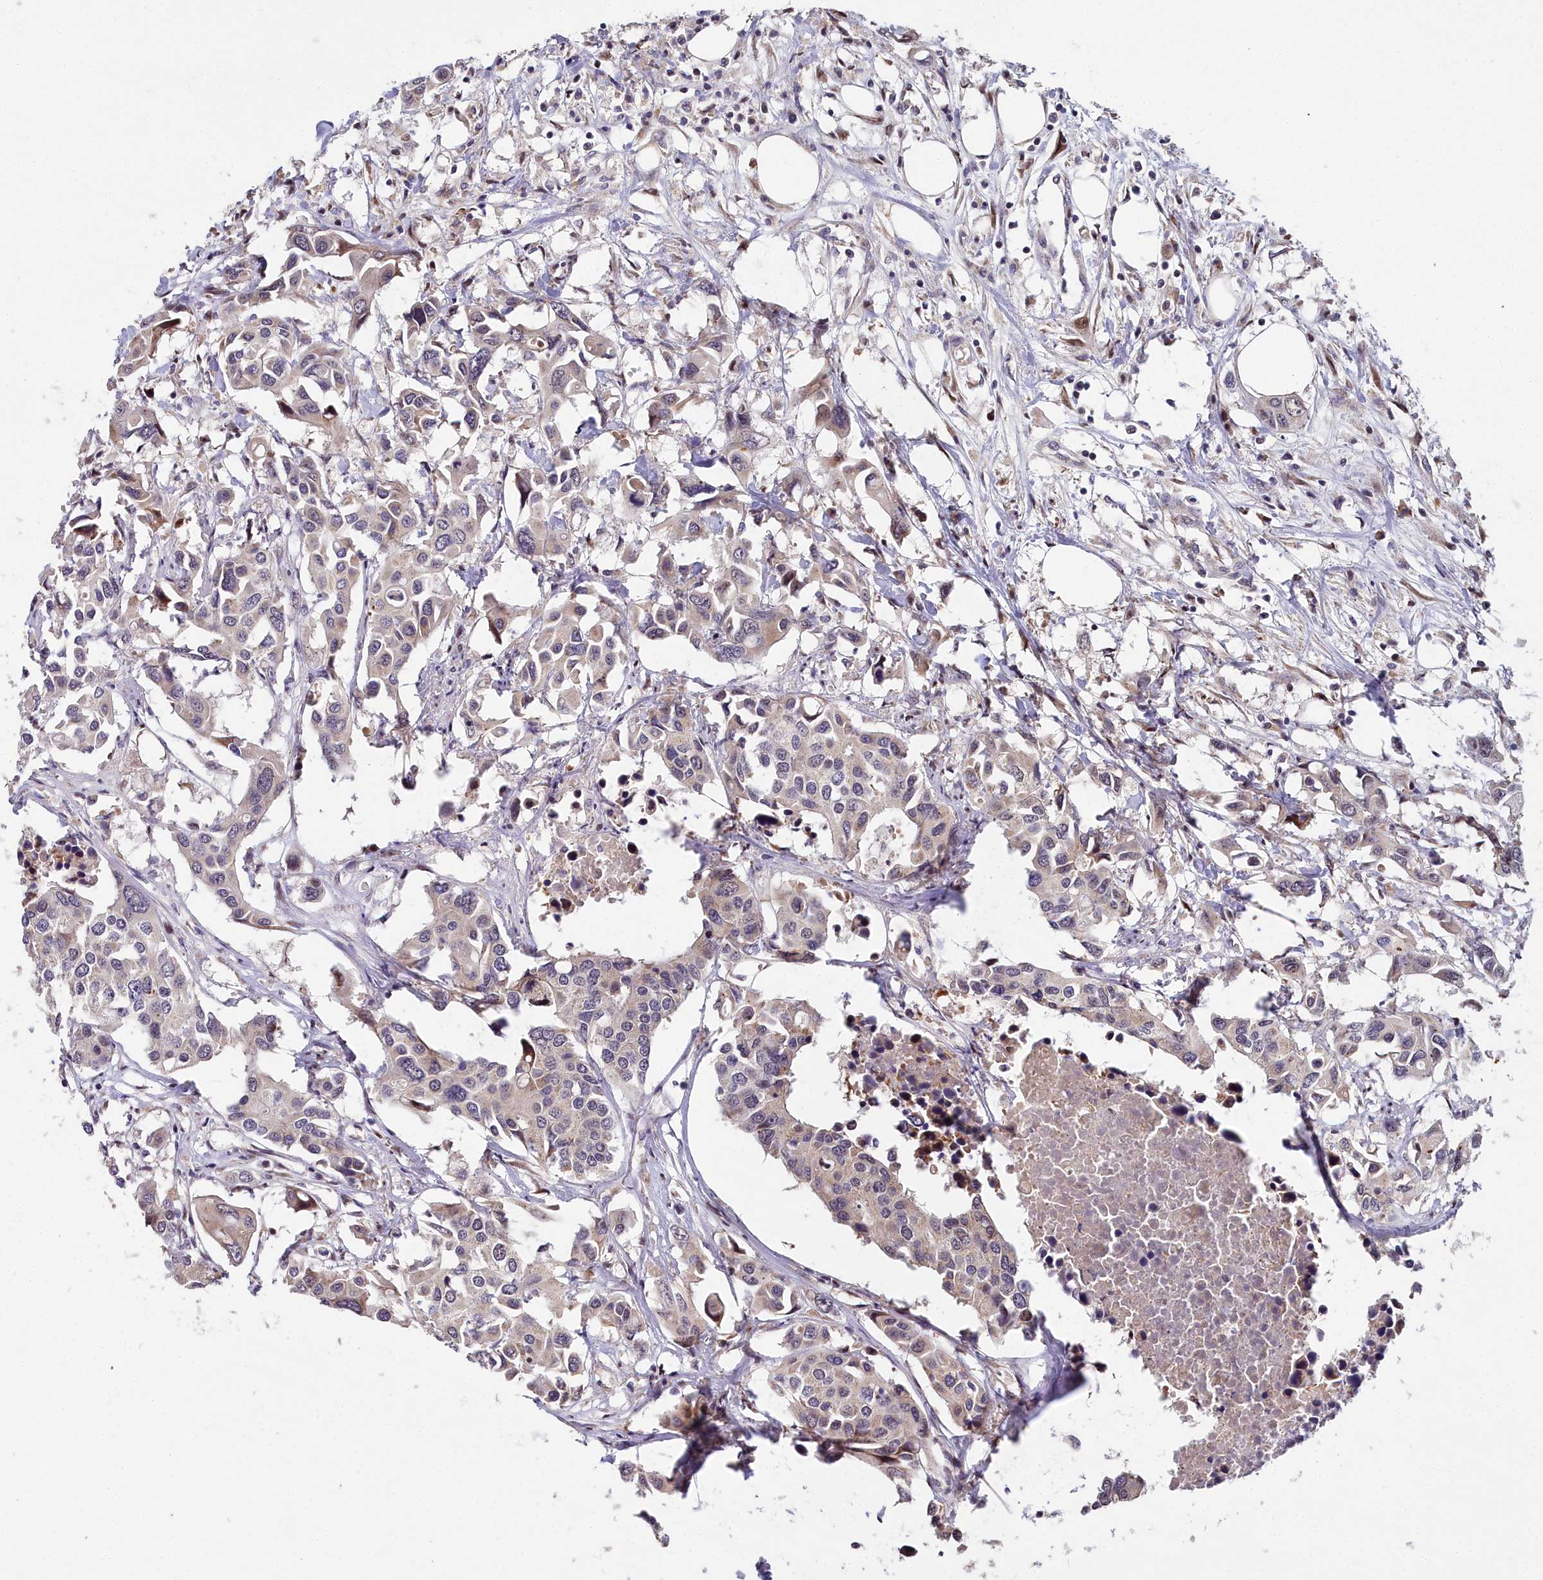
{"staining": {"intensity": "negative", "quantity": "none", "location": "none"}, "tissue": "colorectal cancer", "cell_type": "Tumor cells", "image_type": "cancer", "snomed": [{"axis": "morphology", "description": "Adenocarcinoma, NOS"}, {"axis": "topography", "description": "Colon"}], "caption": "Tumor cells show no significant protein staining in colorectal adenocarcinoma. (Immunohistochemistry (ihc), brightfield microscopy, high magnification).", "gene": "AP1M1", "patient": {"sex": "male", "age": 77}}